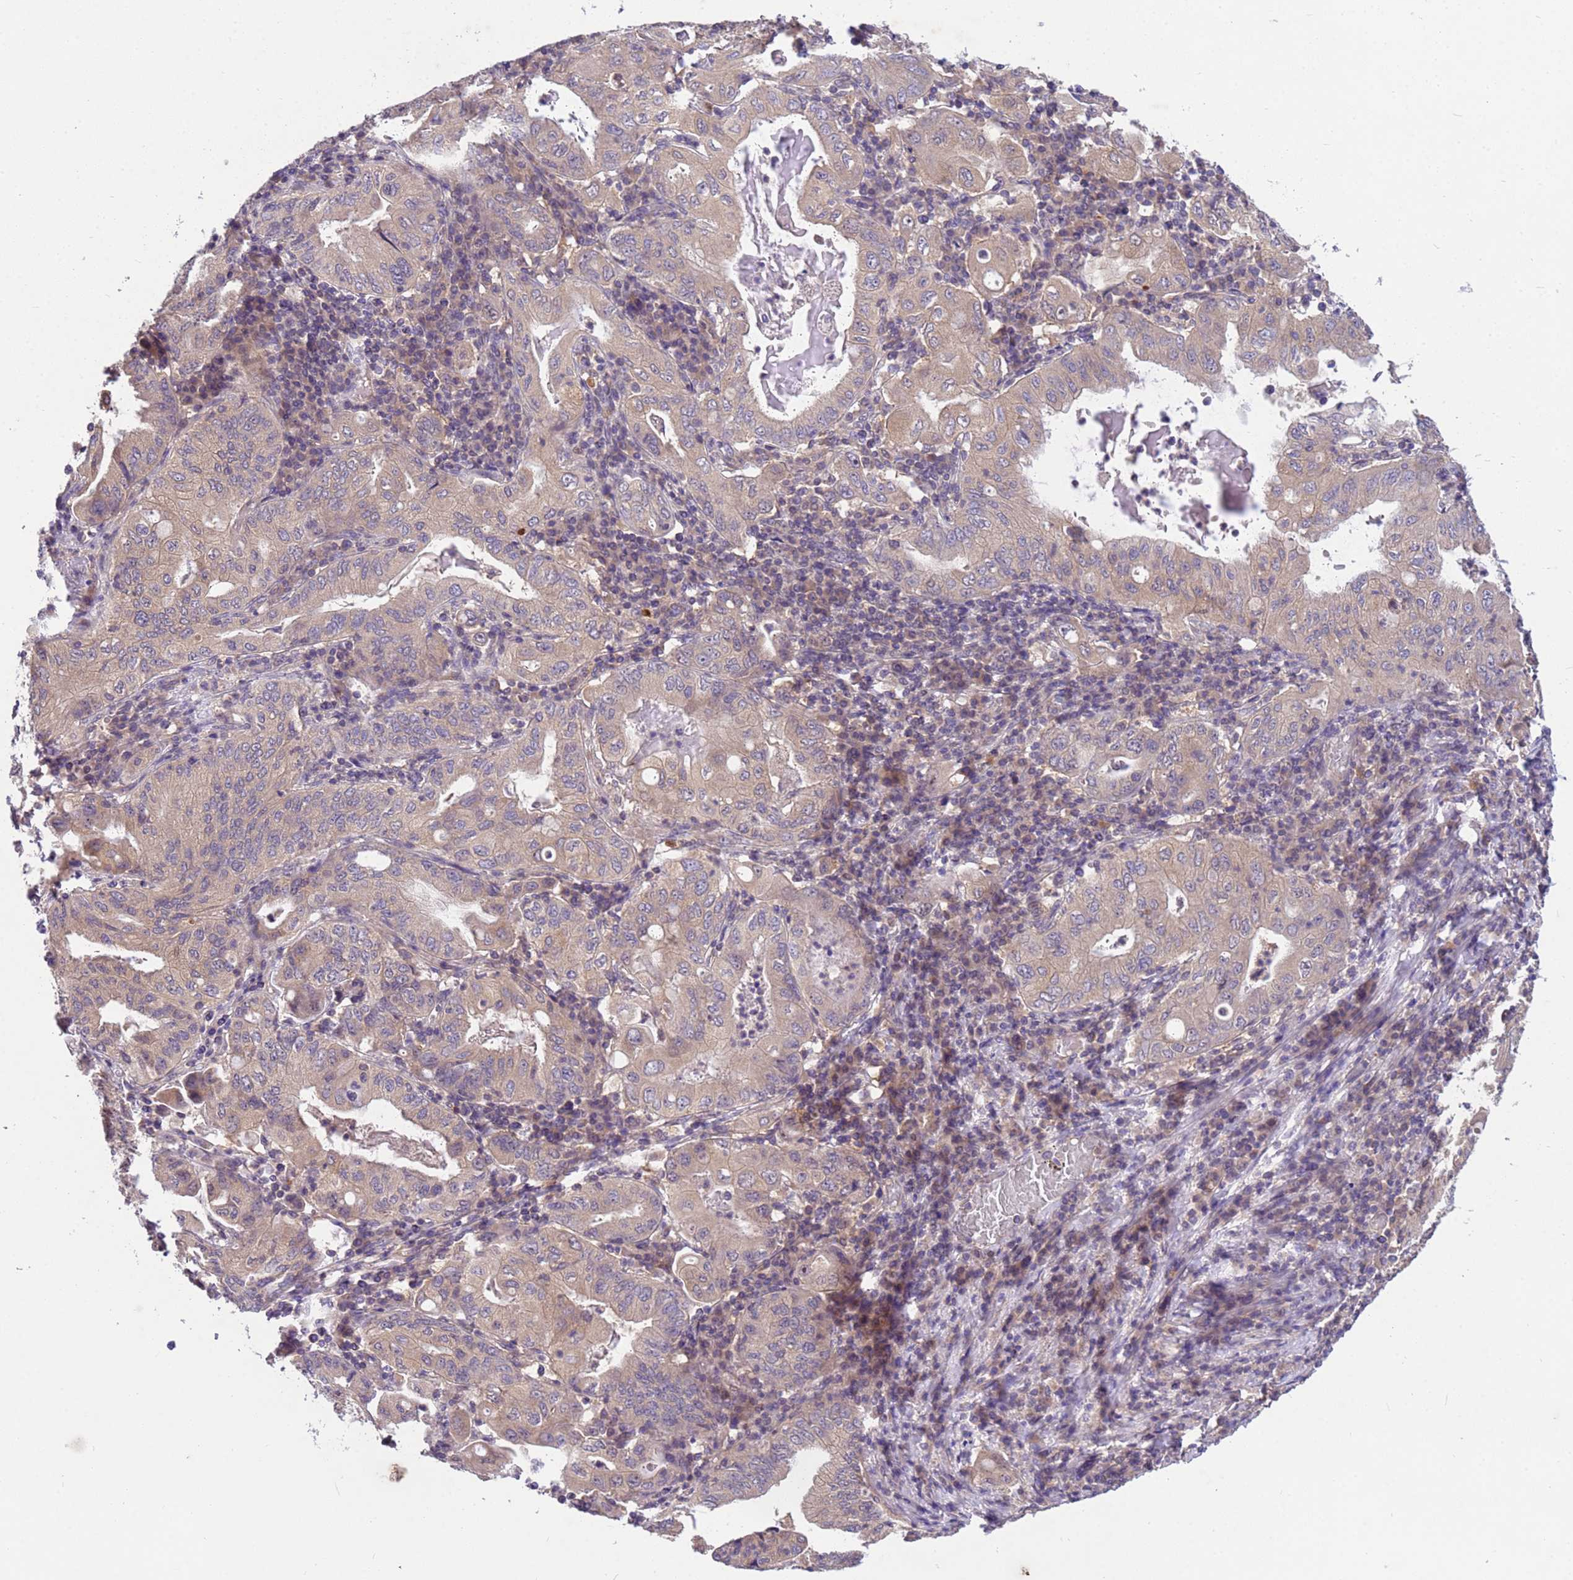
{"staining": {"intensity": "weak", "quantity": "<25%", "location": "cytoplasmic/membranous"}, "tissue": "stomach cancer", "cell_type": "Tumor cells", "image_type": "cancer", "snomed": [{"axis": "morphology", "description": "Normal tissue, NOS"}, {"axis": "morphology", "description": "Adenocarcinoma, NOS"}, {"axis": "topography", "description": "Esophagus"}, {"axis": "topography", "description": "Stomach, upper"}, {"axis": "topography", "description": "Peripheral nerve tissue"}], "caption": "Adenocarcinoma (stomach) was stained to show a protein in brown. There is no significant positivity in tumor cells. The staining was performed using DAB to visualize the protein expression in brown, while the nuclei were stained in blue with hematoxylin (Magnification: 20x).", "gene": "PPP2CB", "patient": {"sex": "male", "age": 62}}